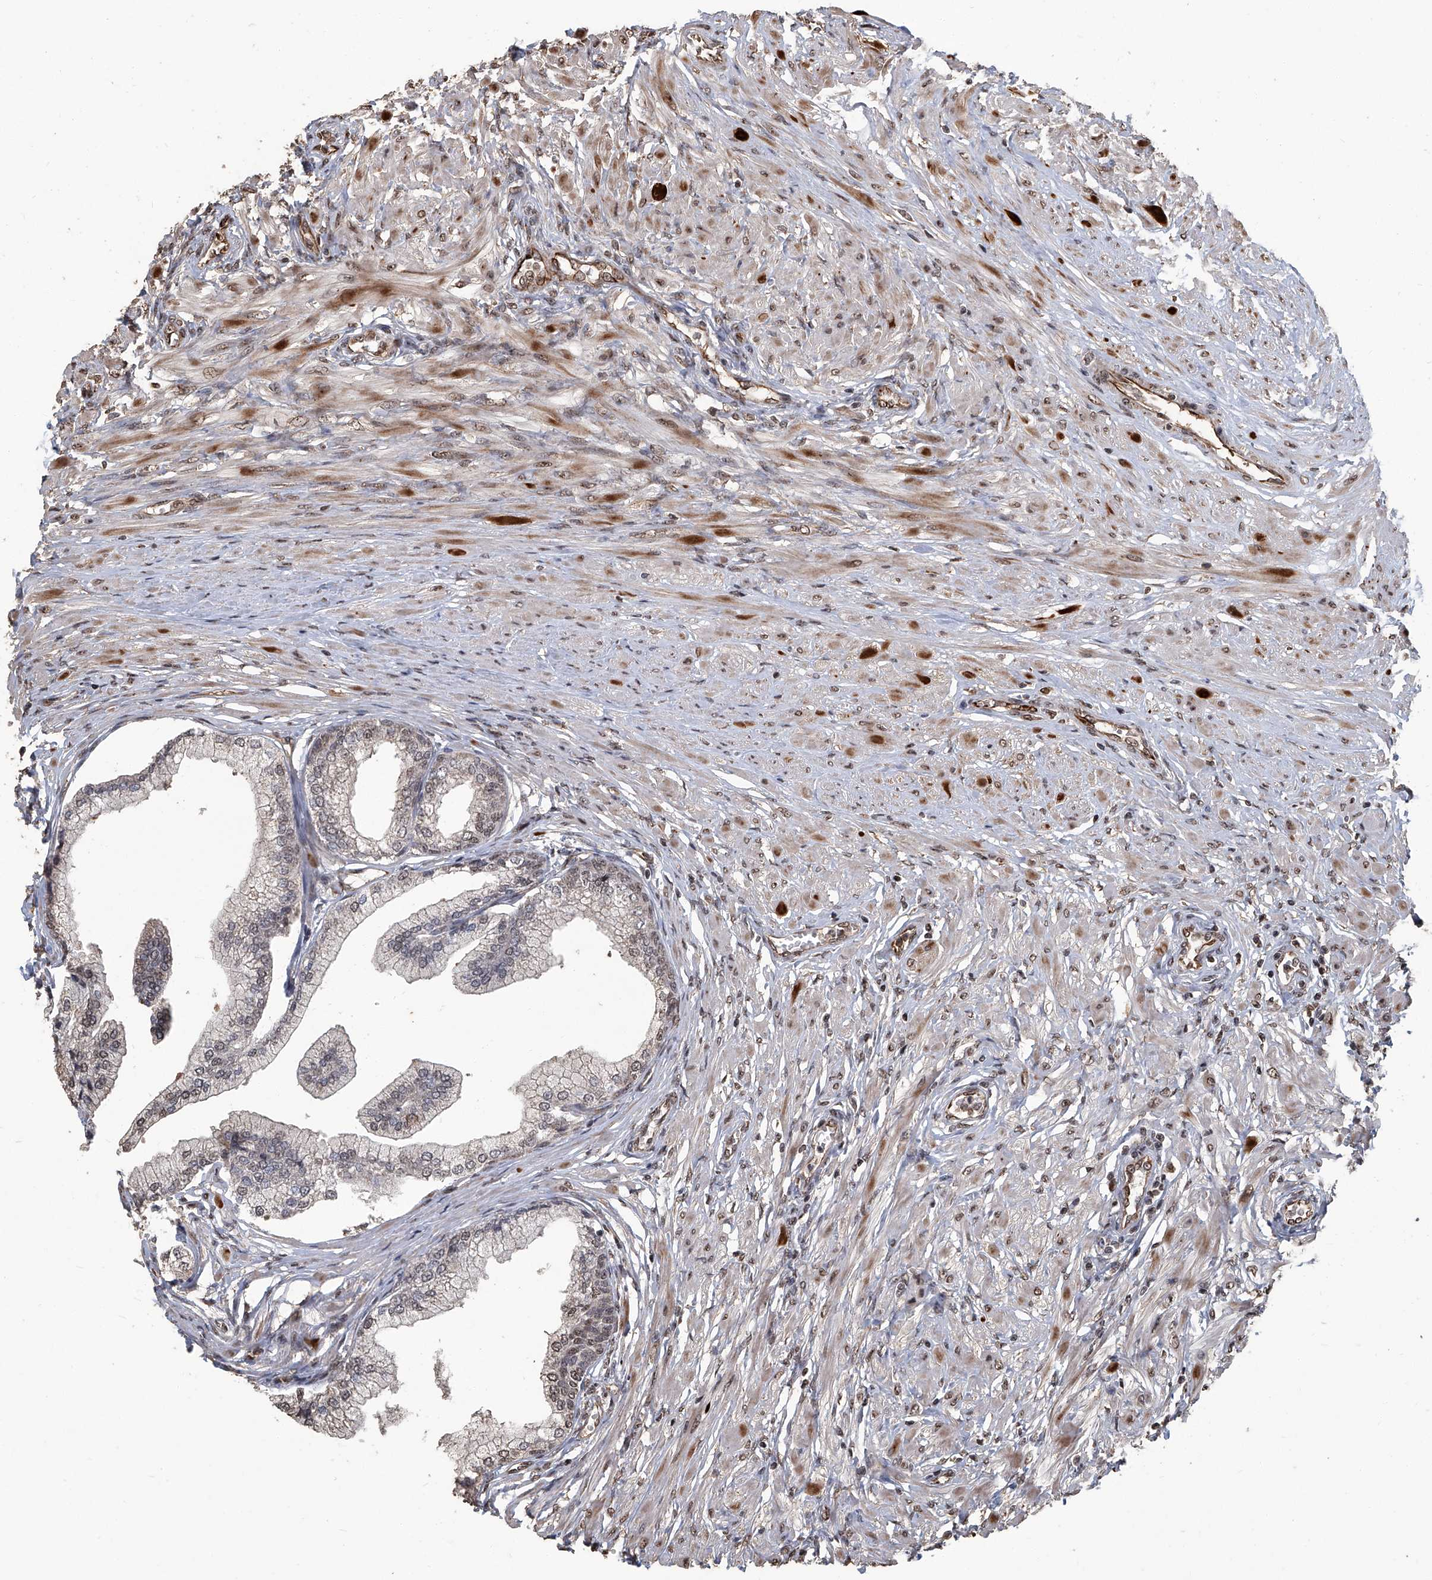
{"staining": {"intensity": "weak", "quantity": "25%-75%", "location": "cytoplasmic/membranous,nuclear"}, "tissue": "prostate", "cell_type": "Glandular cells", "image_type": "normal", "snomed": [{"axis": "morphology", "description": "Normal tissue, NOS"}, {"axis": "morphology", "description": "Urothelial carcinoma, Low grade"}, {"axis": "topography", "description": "Urinary bladder"}, {"axis": "topography", "description": "Prostate"}], "caption": "An immunohistochemistry micrograph of normal tissue is shown. Protein staining in brown labels weak cytoplasmic/membranous,nuclear positivity in prostate within glandular cells. (Stains: DAB in brown, nuclei in blue, Microscopy: brightfield microscopy at high magnification).", "gene": "GPR132", "patient": {"sex": "male", "age": 60}}